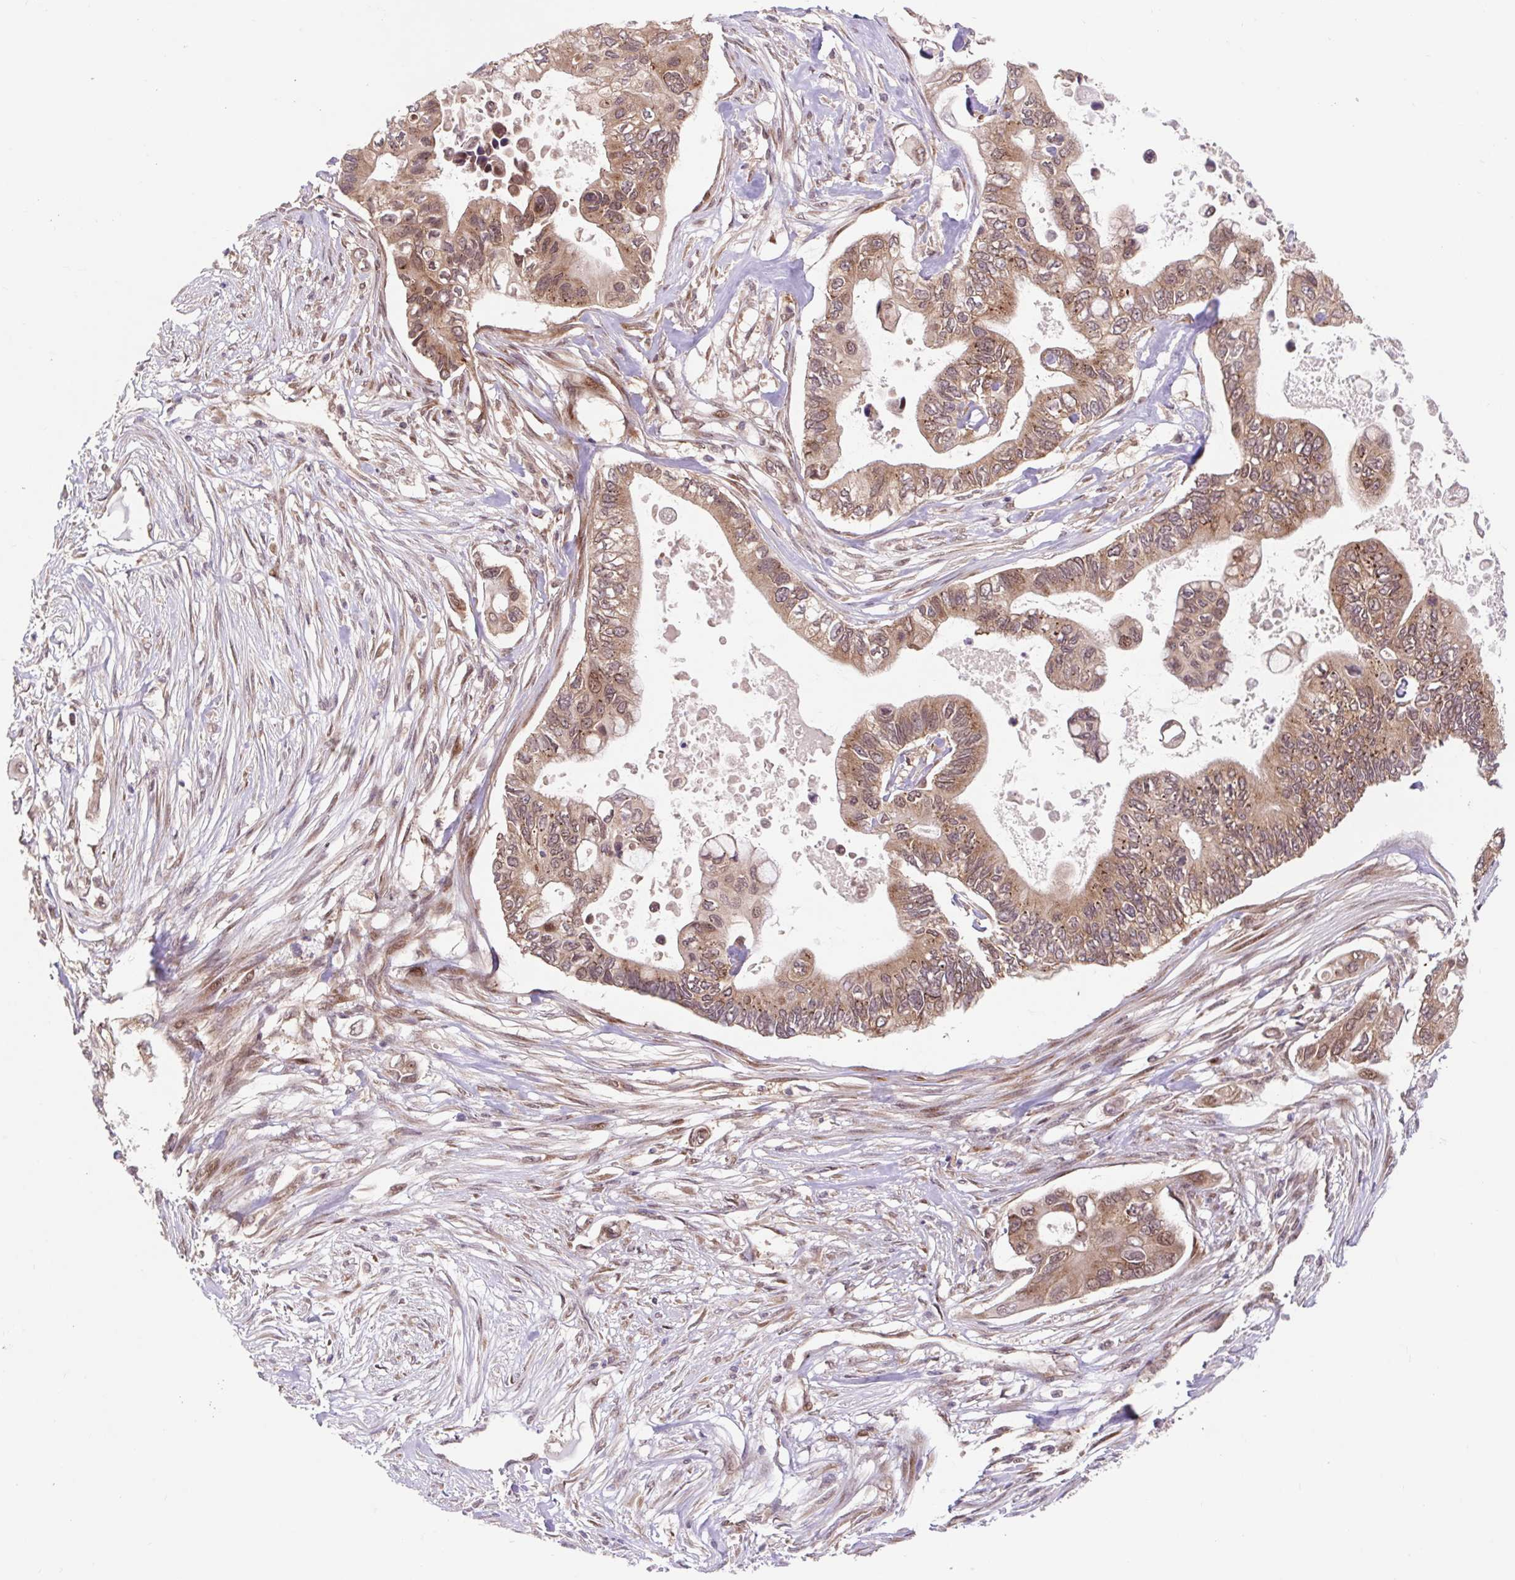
{"staining": {"intensity": "moderate", "quantity": ">75%", "location": "cytoplasmic/membranous,nuclear"}, "tissue": "pancreatic cancer", "cell_type": "Tumor cells", "image_type": "cancer", "snomed": [{"axis": "morphology", "description": "Adenocarcinoma, NOS"}, {"axis": "topography", "description": "Pancreas"}], "caption": "The micrograph demonstrates a brown stain indicating the presence of a protein in the cytoplasmic/membranous and nuclear of tumor cells in pancreatic cancer.", "gene": "HFE", "patient": {"sex": "female", "age": 63}}